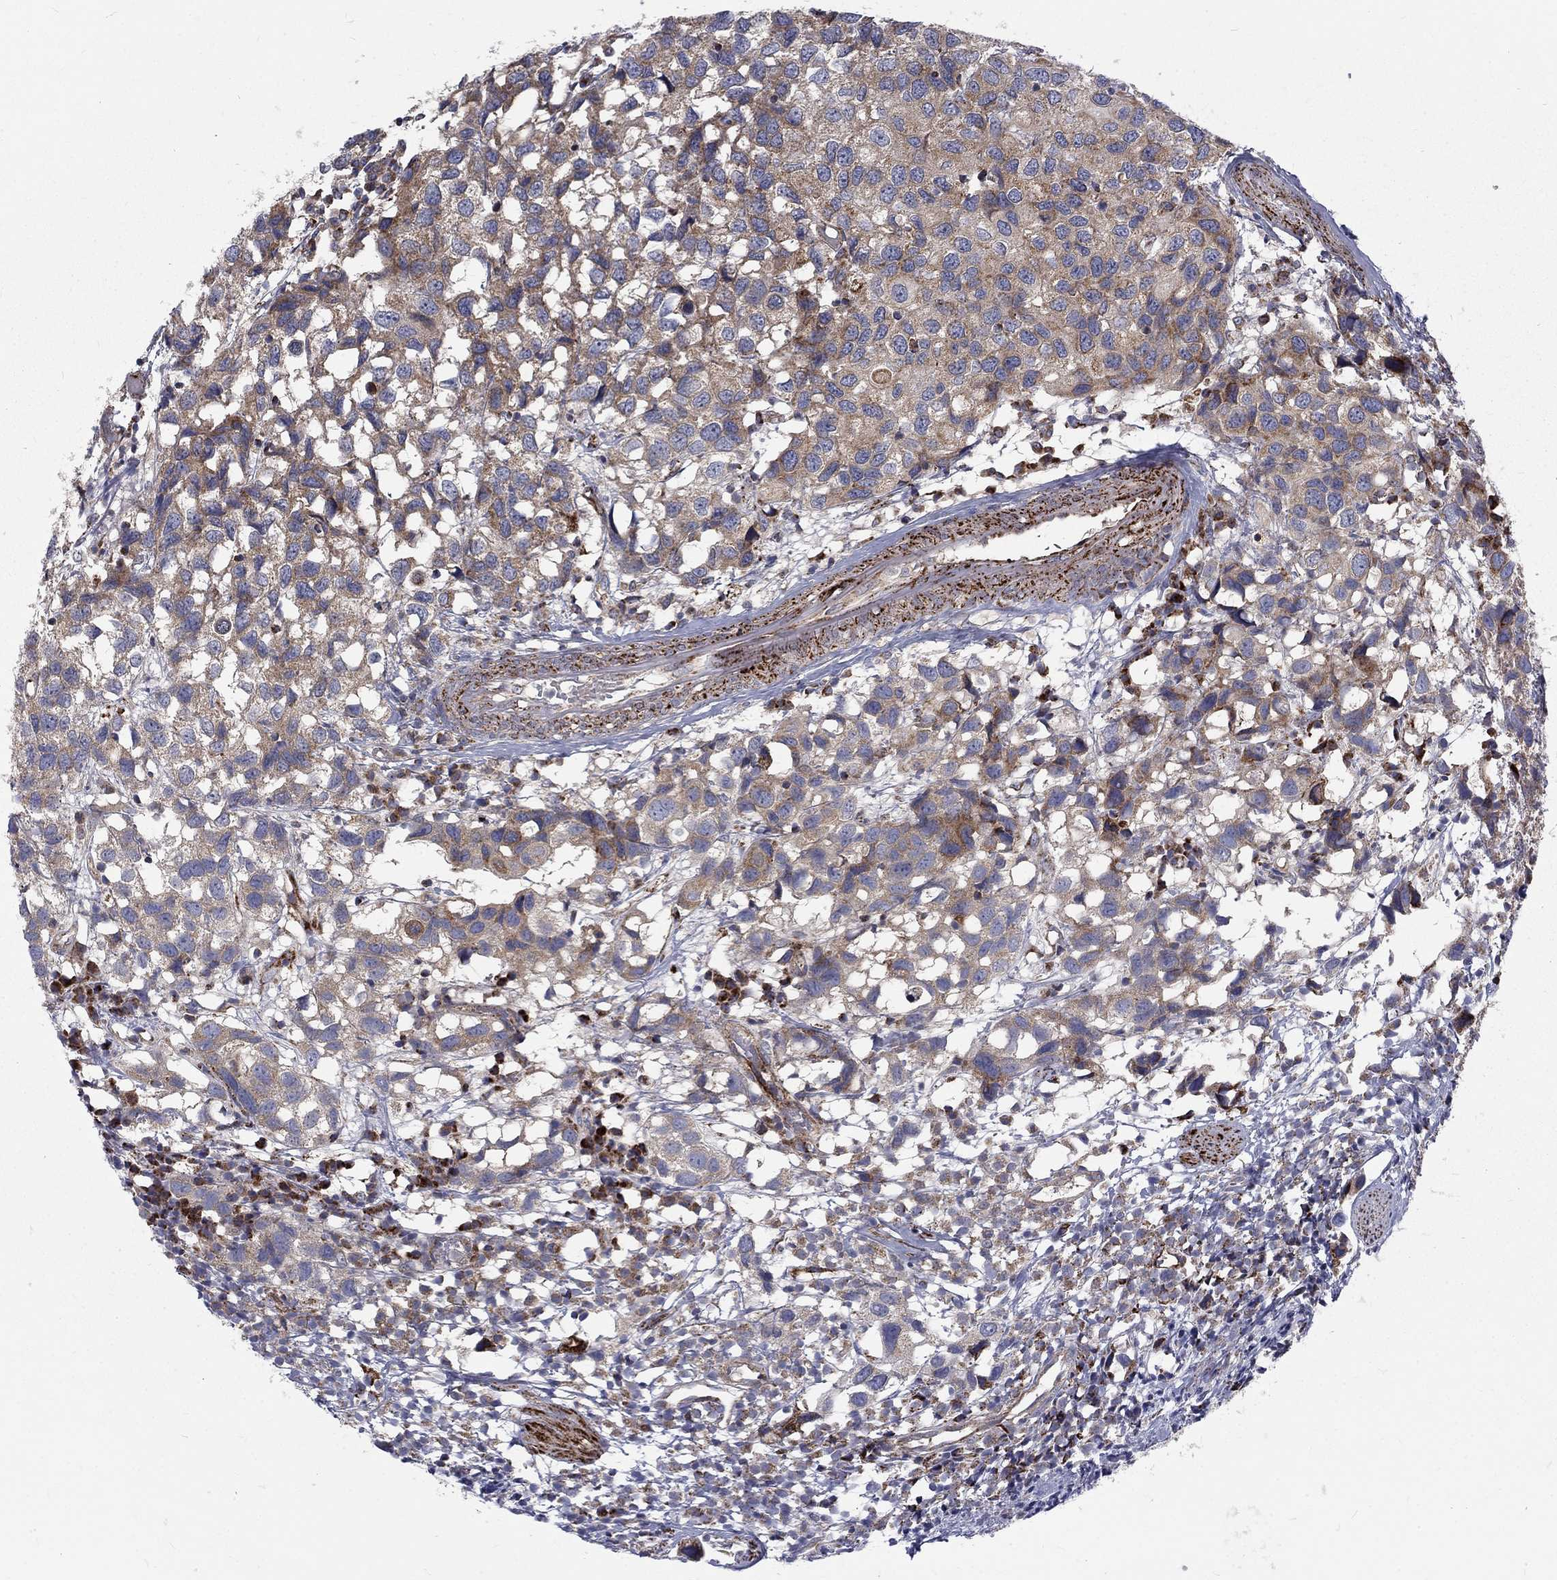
{"staining": {"intensity": "moderate", "quantity": "25%-75%", "location": "cytoplasmic/membranous"}, "tissue": "urothelial cancer", "cell_type": "Tumor cells", "image_type": "cancer", "snomed": [{"axis": "morphology", "description": "Urothelial carcinoma, High grade"}, {"axis": "topography", "description": "Urinary bladder"}], "caption": "Tumor cells display medium levels of moderate cytoplasmic/membranous expression in about 25%-75% of cells in urothelial carcinoma (high-grade).", "gene": "ALDH1B1", "patient": {"sex": "male", "age": 79}}